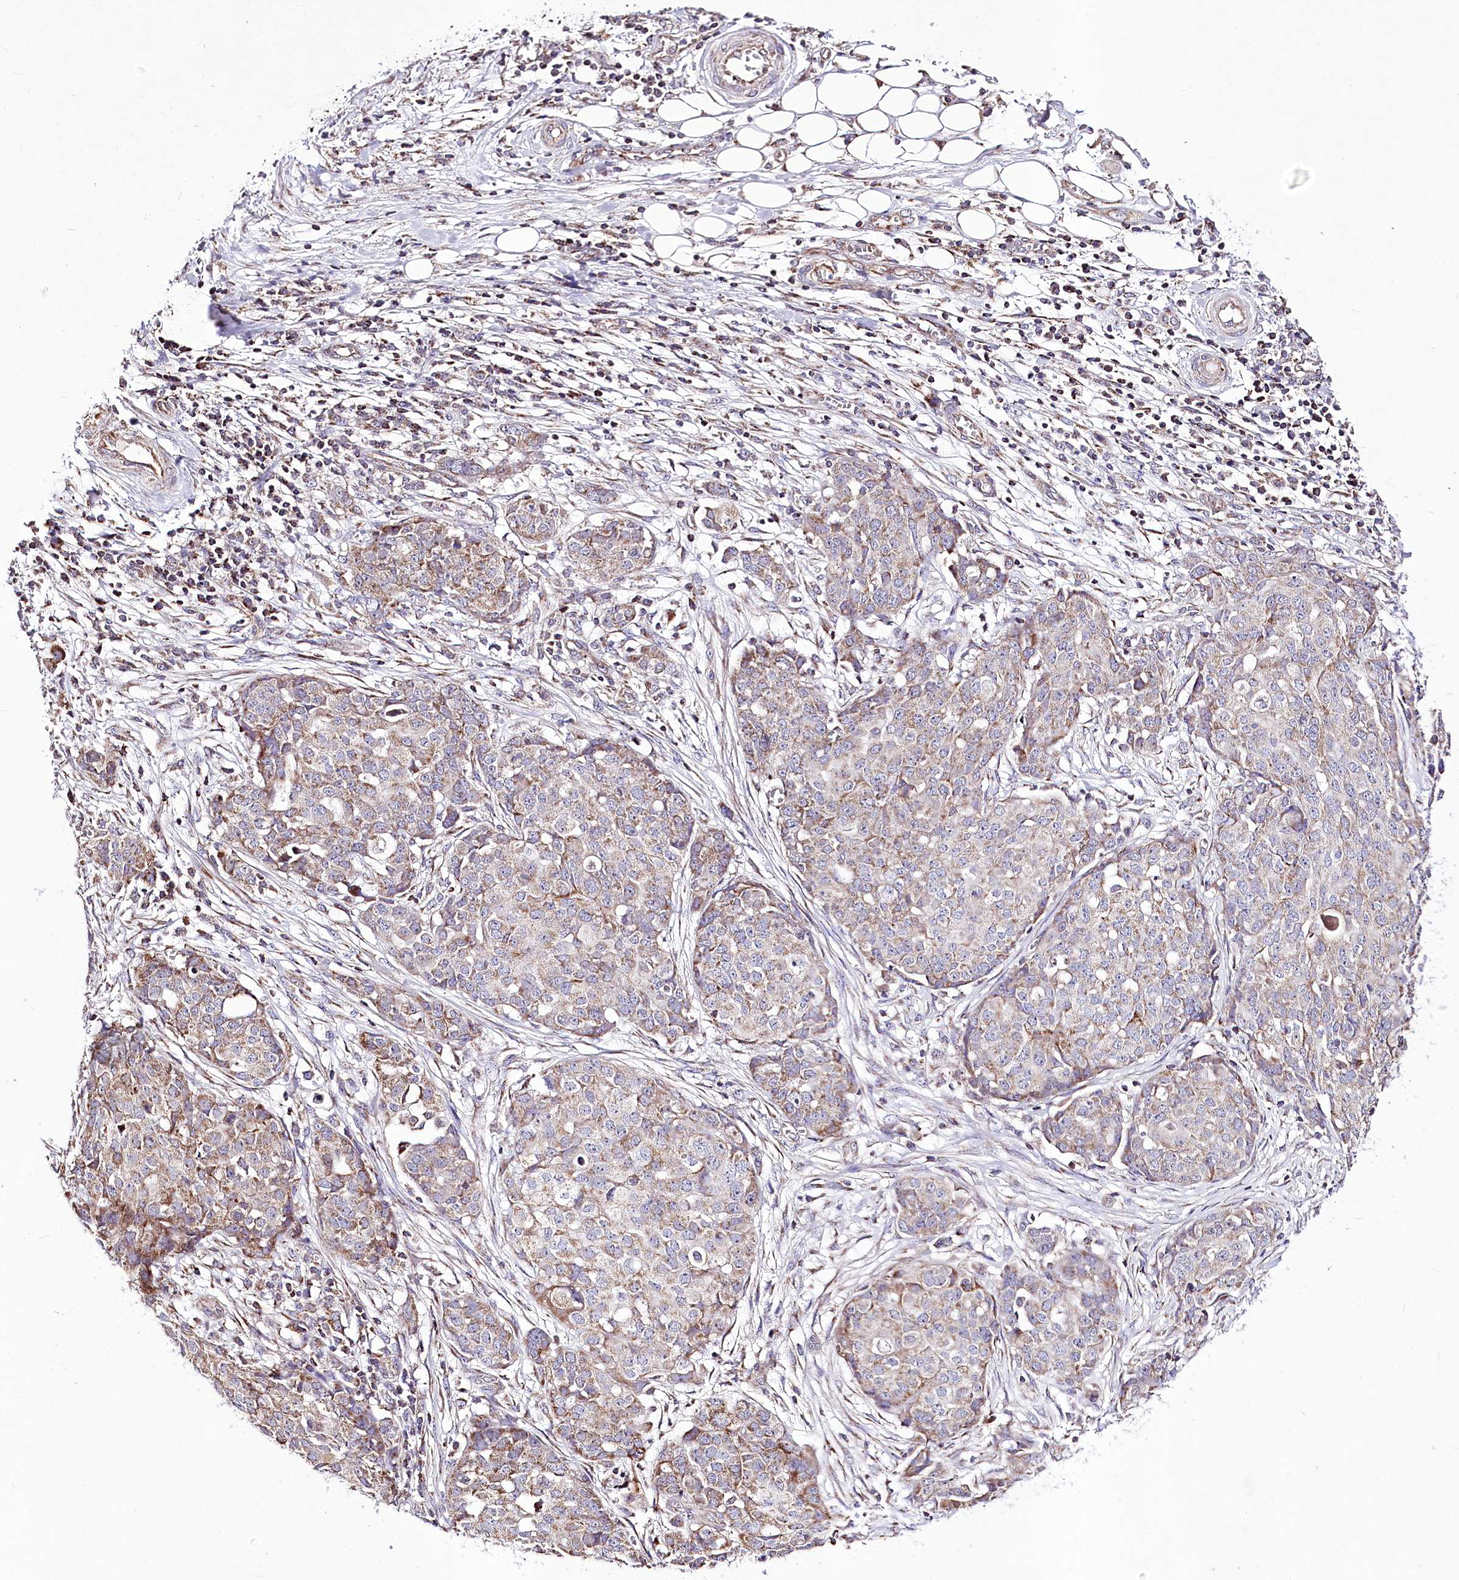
{"staining": {"intensity": "moderate", "quantity": "25%-75%", "location": "cytoplasmic/membranous"}, "tissue": "ovarian cancer", "cell_type": "Tumor cells", "image_type": "cancer", "snomed": [{"axis": "morphology", "description": "Cystadenocarcinoma, serous, NOS"}, {"axis": "topography", "description": "Soft tissue"}, {"axis": "topography", "description": "Ovary"}], "caption": "Serous cystadenocarcinoma (ovarian) stained with immunohistochemistry (IHC) shows moderate cytoplasmic/membranous positivity in approximately 25%-75% of tumor cells. (brown staining indicates protein expression, while blue staining denotes nuclei).", "gene": "ATE1", "patient": {"sex": "female", "age": 57}}